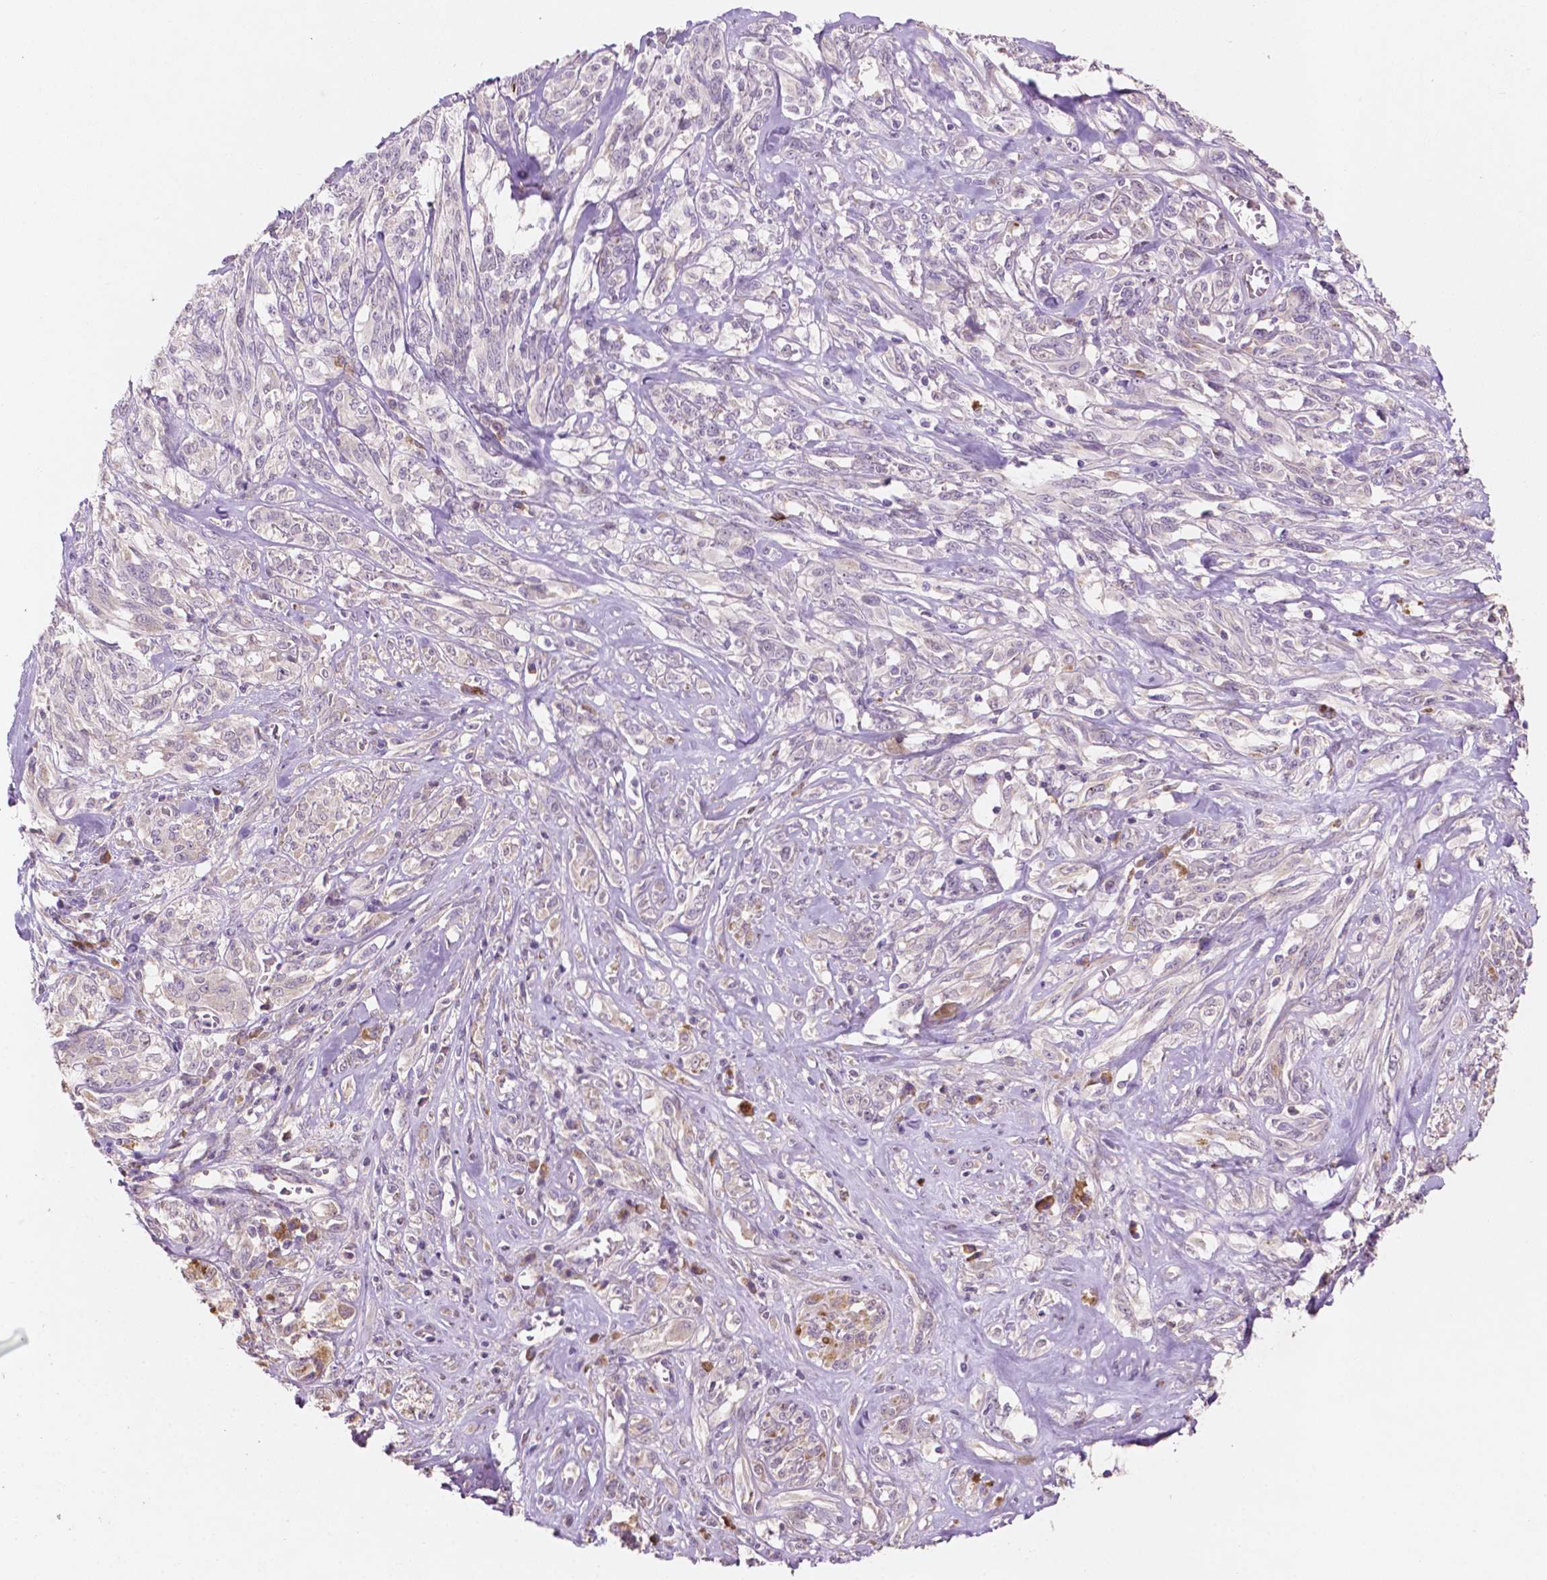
{"staining": {"intensity": "negative", "quantity": "none", "location": "none"}, "tissue": "melanoma", "cell_type": "Tumor cells", "image_type": "cancer", "snomed": [{"axis": "morphology", "description": "Malignant melanoma, NOS"}, {"axis": "topography", "description": "Skin"}], "caption": "Immunohistochemistry of melanoma demonstrates no staining in tumor cells. (Brightfield microscopy of DAB immunohistochemistry (IHC) at high magnification).", "gene": "LRP1B", "patient": {"sex": "female", "age": 91}}